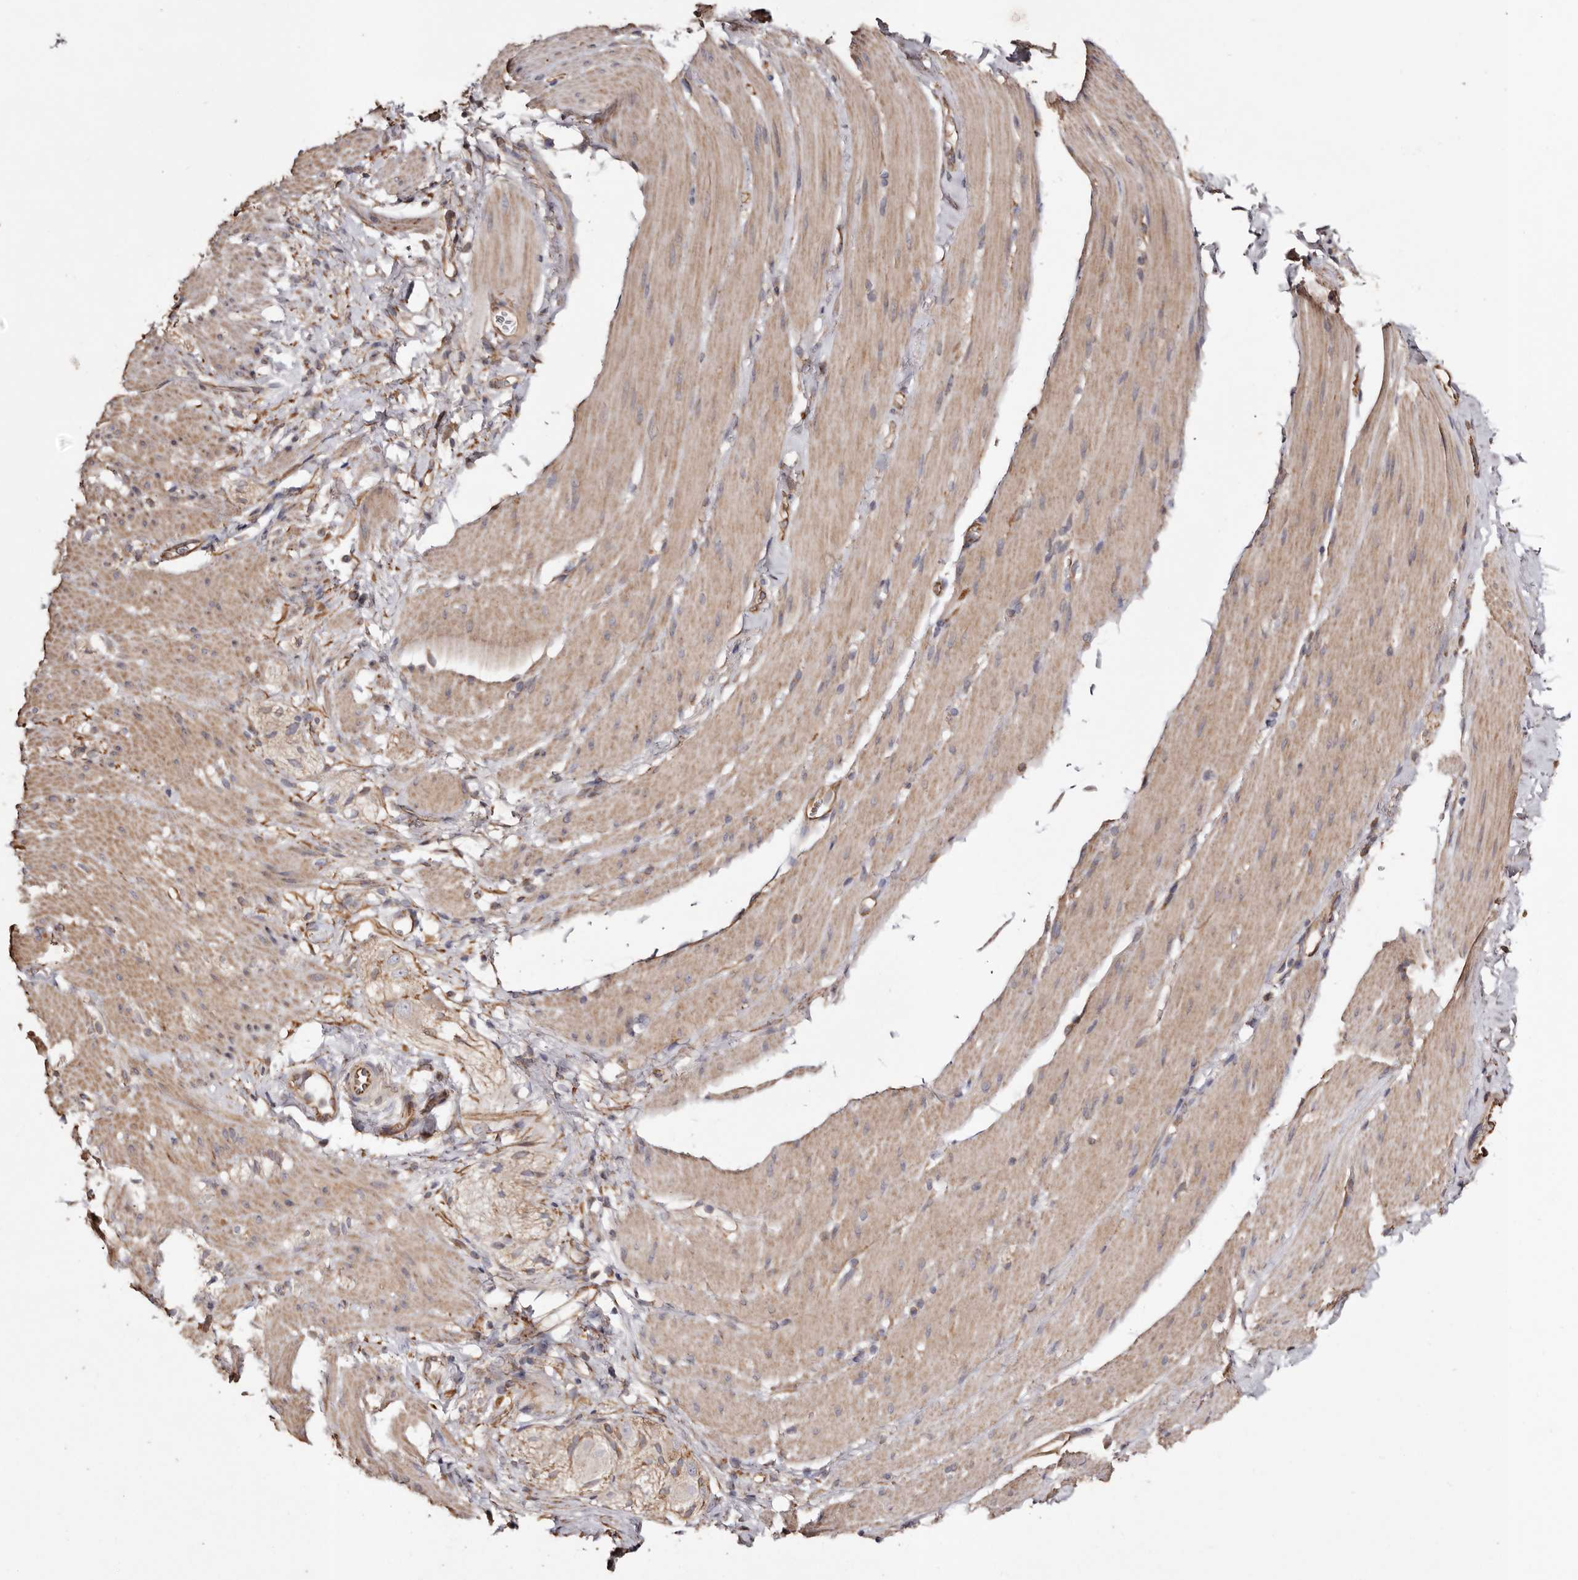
{"staining": {"intensity": "weak", "quantity": ">75%", "location": "cytoplasmic/membranous"}, "tissue": "smooth muscle", "cell_type": "Smooth muscle cells", "image_type": "normal", "snomed": [{"axis": "morphology", "description": "Normal tissue, NOS"}, {"axis": "topography", "description": "Smooth muscle"}, {"axis": "topography", "description": "Small intestine"}], "caption": "A brown stain labels weak cytoplasmic/membranous staining of a protein in smooth muscle cells of normal smooth muscle. The staining is performed using DAB (3,3'-diaminobenzidine) brown chromogen to label protein expression. The nuclei are counter-stained blue using hematoxylin.", "gene": "MACC1", "patient": {"sex": "female", "age": 84}}